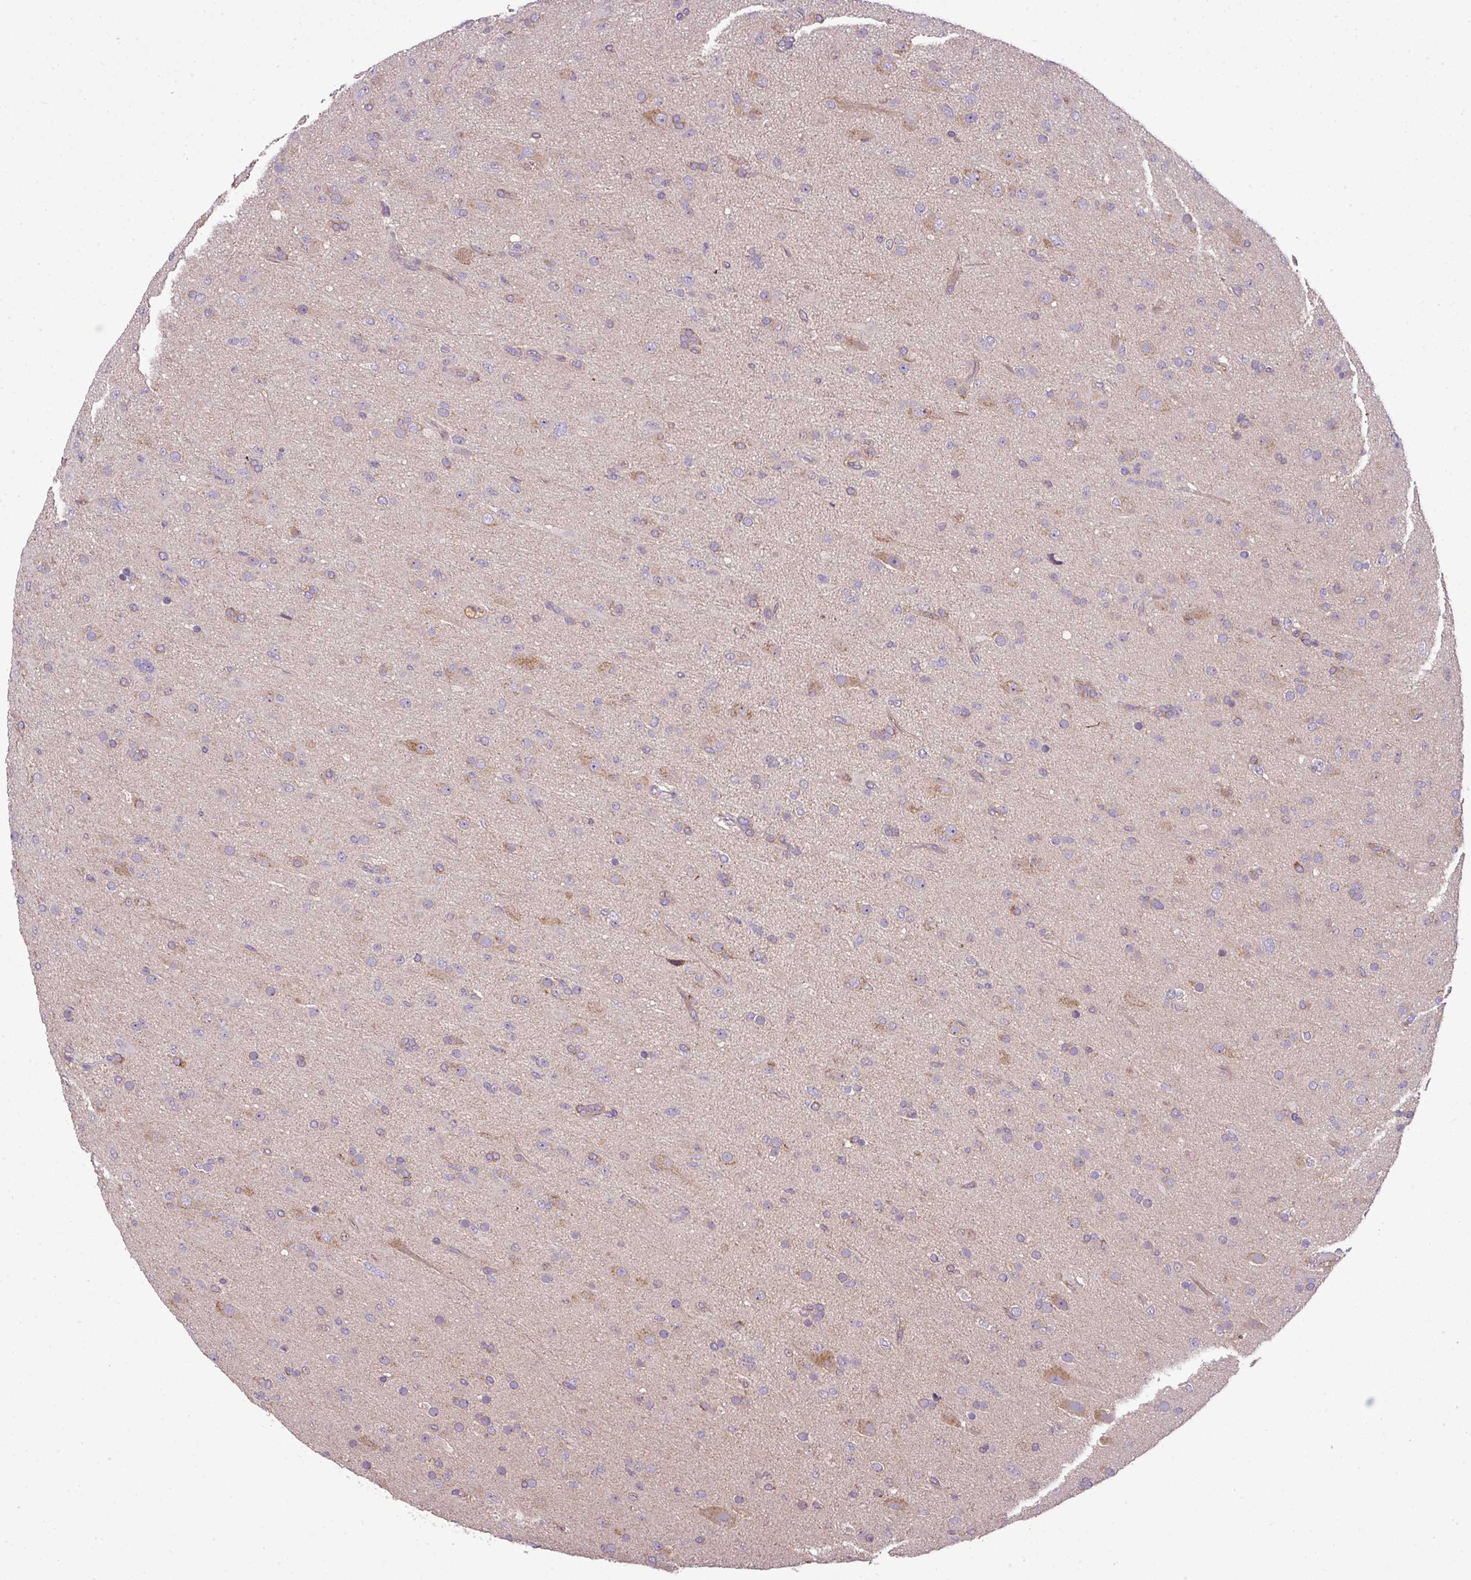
{"staining": {"intensity": "negative", "quantity": "none", "location": "none"}, "tissue": "glioma", "cell_type": "Tumor cells", "image_type": "cancer", "snomed": [{"axis": "morphology", "description": "Glioma, malignant, Low grade"}, {"axis": "topography", "description": "Brain"}], "caption": "This is an immunohistochemistry image of glioma. There is no positivity in tumor cells.", "gene": "PAPLN", "patient": {"sex": "male", "age": 65}}